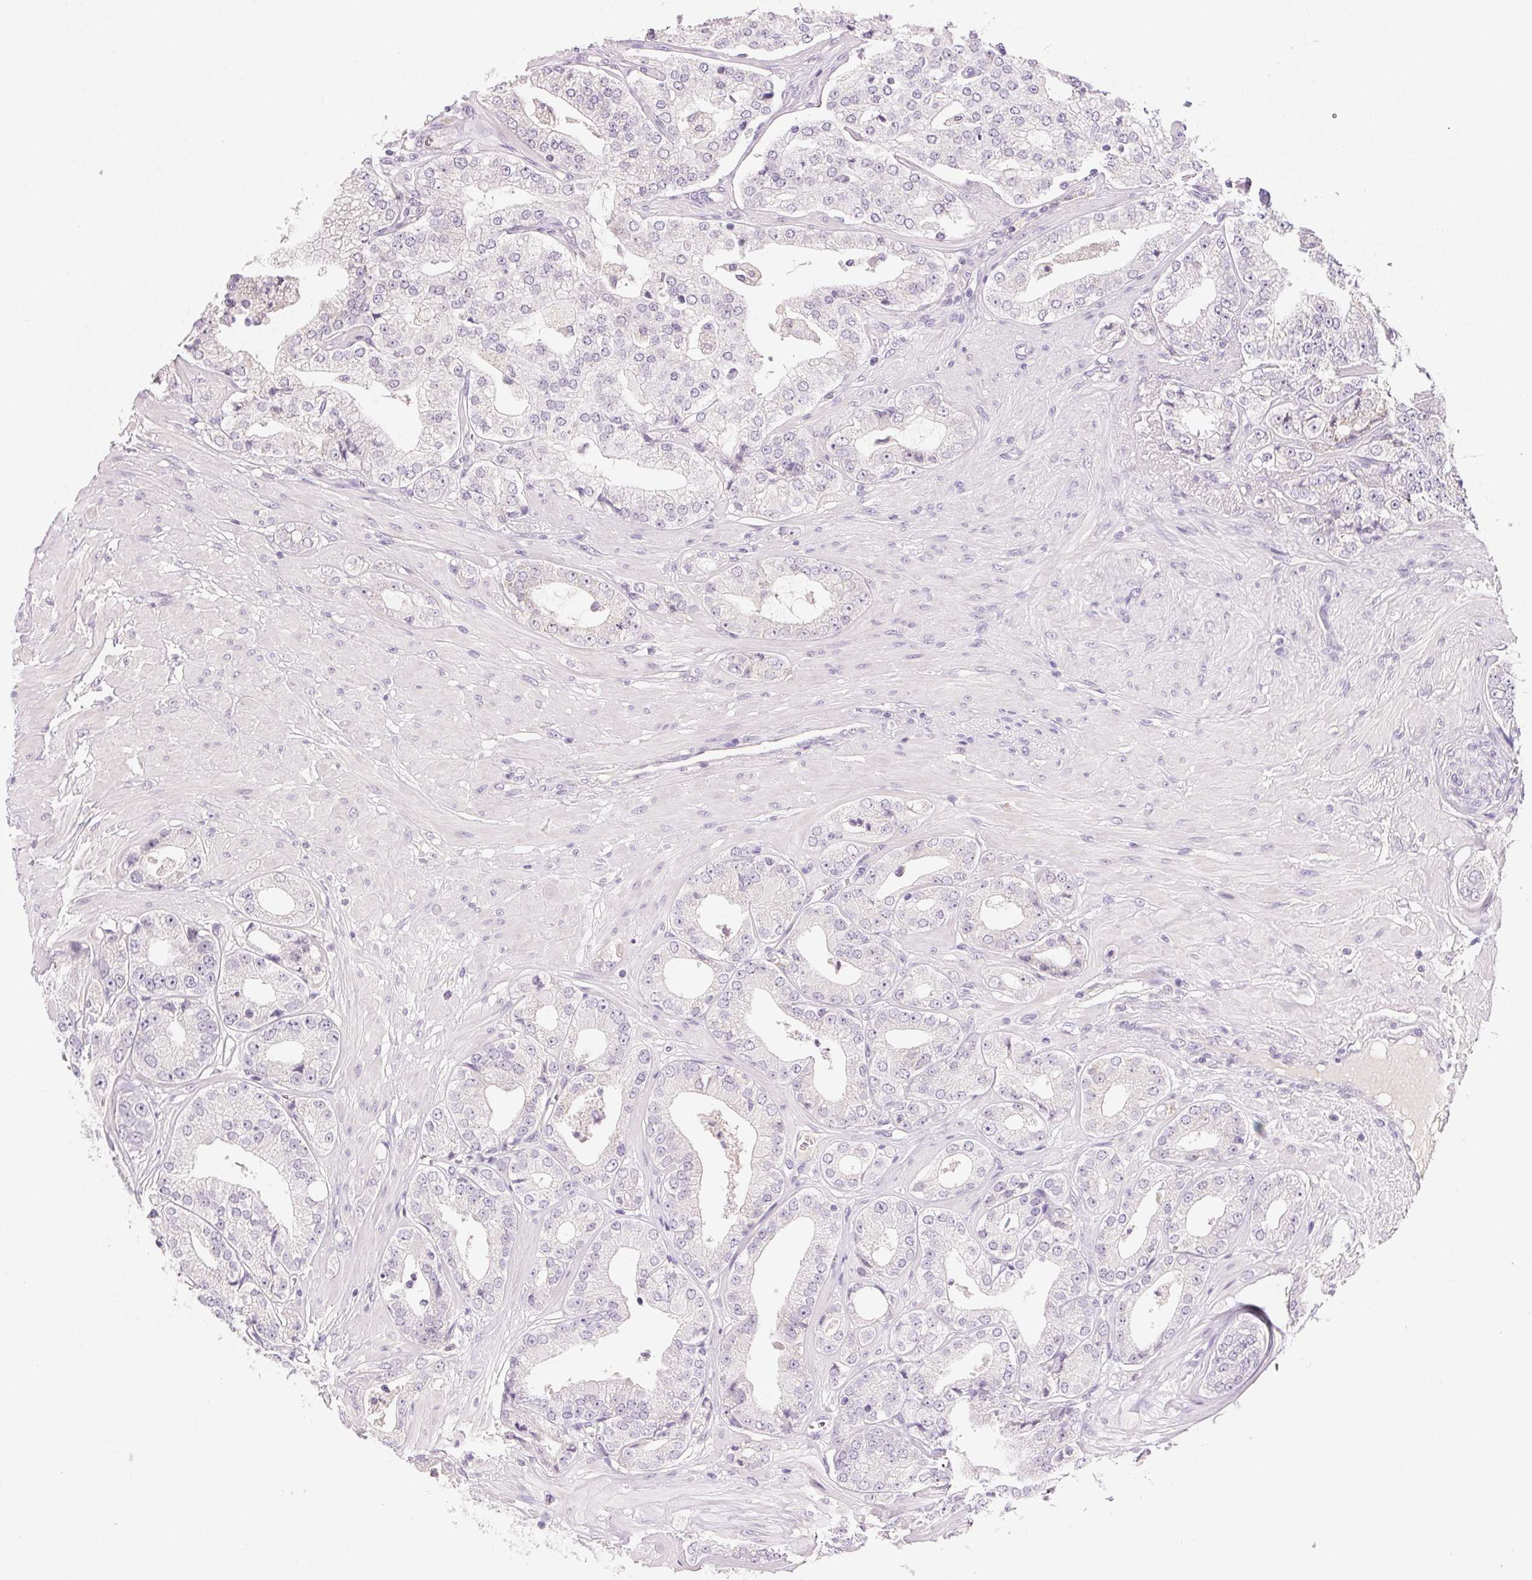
{"staining": {"intensity": "negative", "quantity": "none", "location": "none"}, "tissue": "prostate cancer", "cell_type": "Tumor cells", "image_type": "cancer", "snomed": [{"axis": "morphology", "description": "Adenocarcinoma, Low grade"}, {"axis": "topography", "description": "Prostate"}], "caption": "An immunohistochemistry (IHC) micrograph of prostate cancer (adenocarcinoma (low-grade)) is shown. There is no staining in tumor cells of prostate cancer (adenocarcinoma (low-grade)). The staining was performed using DAB to visualize the protein expression in brown, while the nuclei were stained in blue with hematoxylin (Magnification: 20x).", "gene": "CYP11B1", "patient": {"sex": "male", "age": 60}}